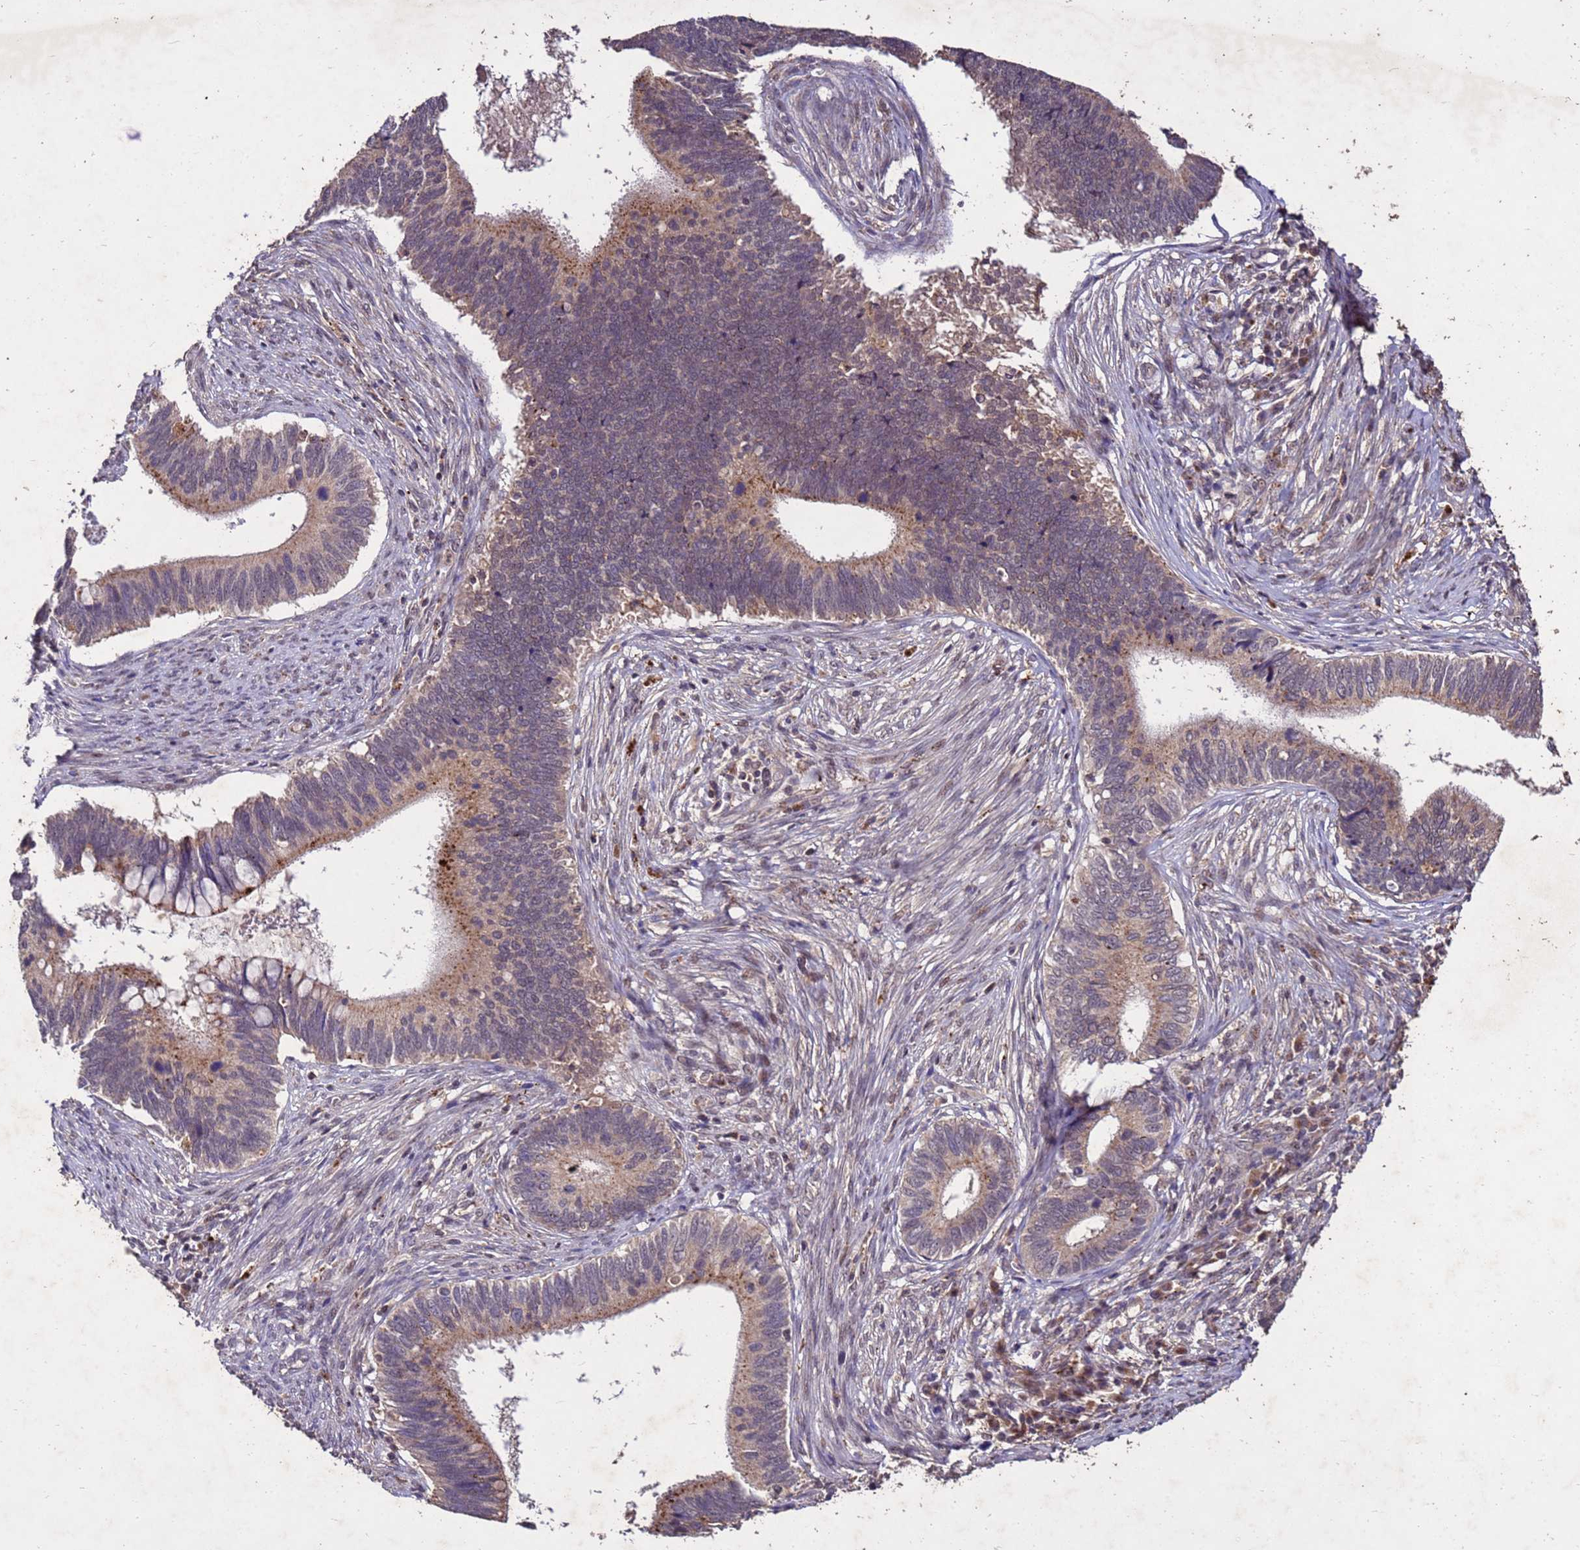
{"staining": {"intensity": "moderate", "quantity": "25%-75%", "location": "cytoplasmic/membranous"}, "tissue": "cervical cancer", "cell_type": "Tumor cells", "image_type": "cancer", "snomed": [{"axis": "morphology", "description": "Adenocarcinoma, NOS"}, {"axis": "topography", "description": "Cervix"}], "caption": "Immunohistochemistry histopathology image of neoplastic tissue: human cervical cancer (adenocarcinoma) stained using IHC reveals medium levels of moderate protein expression localized specifically in the cytoplasmic/membranous of tumor cells, appearing as a cytoplasmic/membranous brown color.", "gene": "TOR4A", "patient": {"sex": "female", "age": 42}}